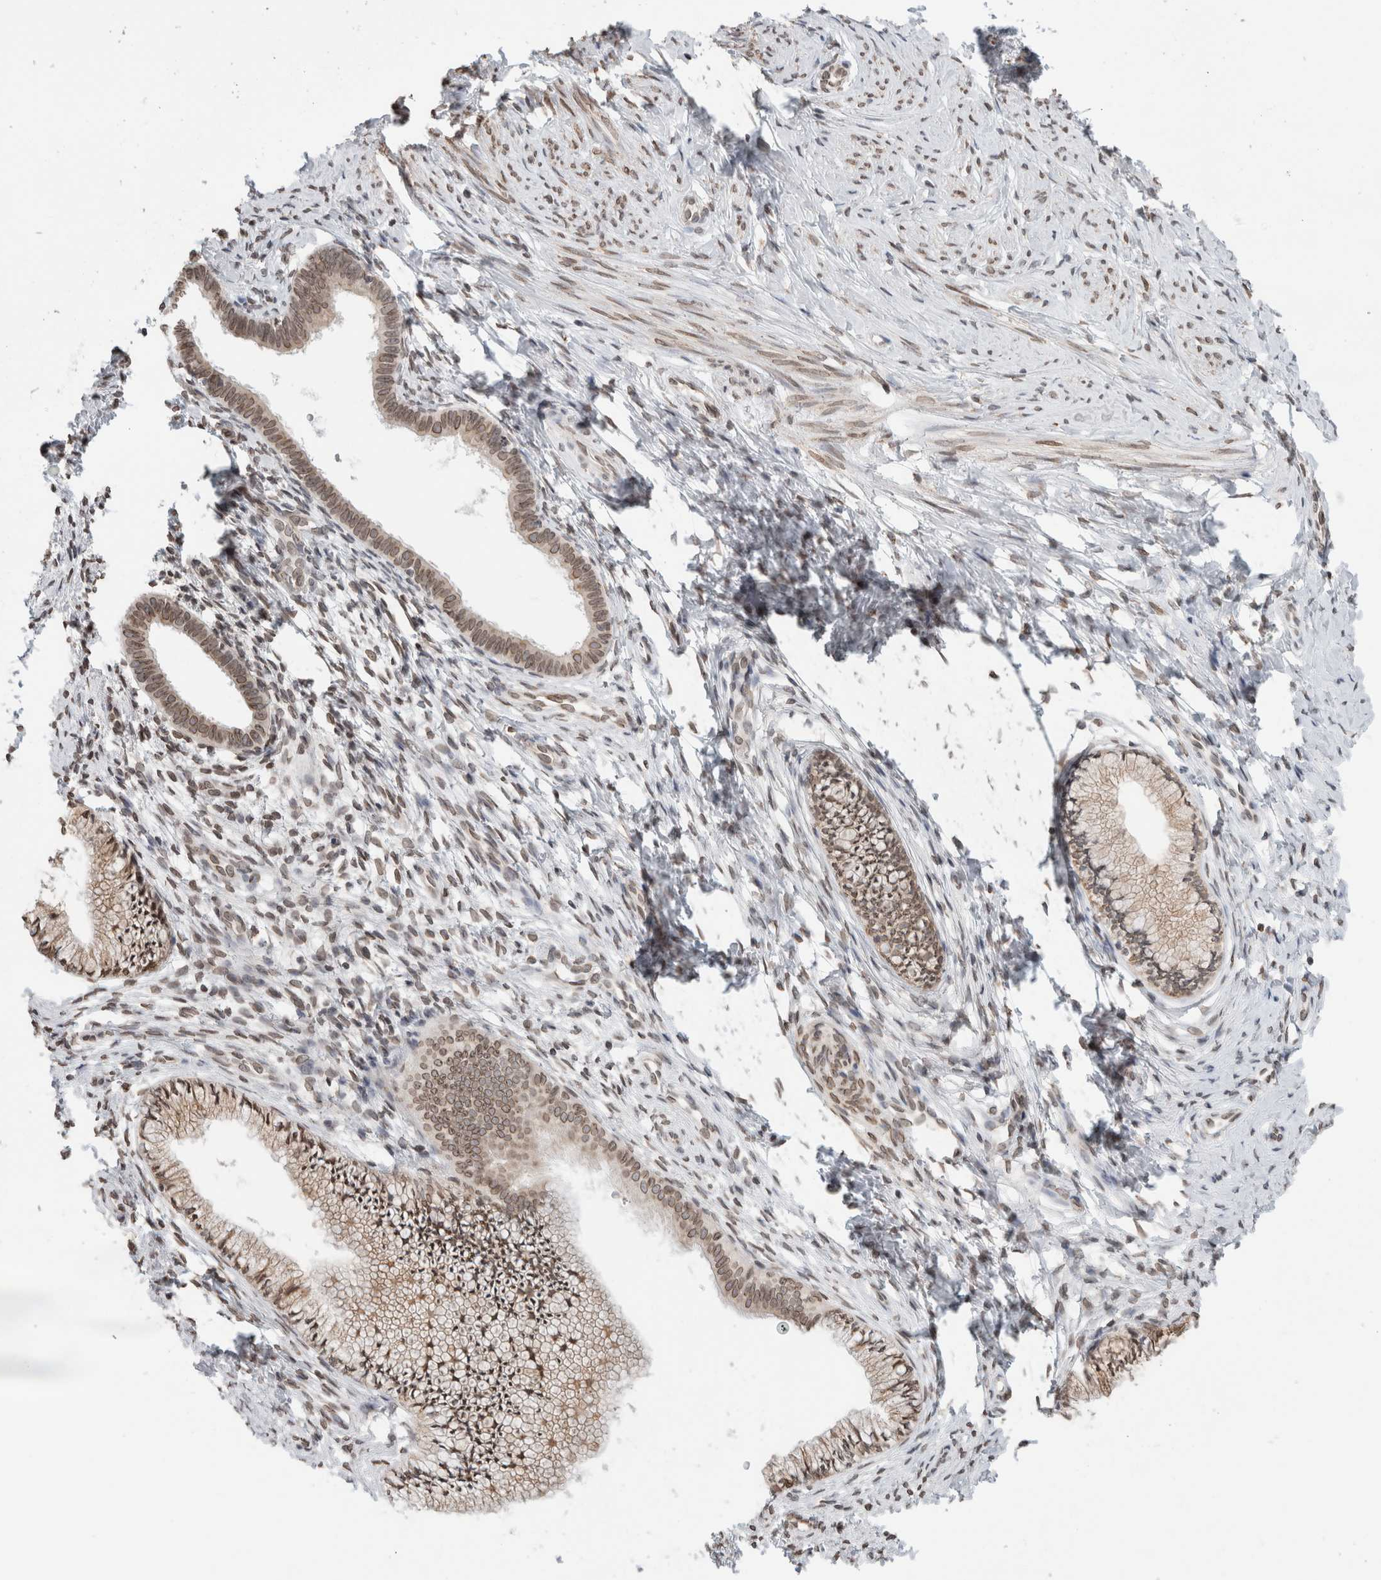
{"staining": {"intensity": "moderate", "quantity": ">75%", "location": "cytoplasmic/membranous,nuclear"}, "tissue": "cervix", "cell_type": "Glandular cells", "image_type": "normal", "snomed": [{"axis": "morphology", "description": "Normal tissue, NOS"}, {"axis": "topography", "description": "Cervix"}], "caption": "High-magnification brightfield microscopy of normal cervix stained with DAB (3,3'-diaminobenzidine) (brown) and counterstained with hematoxylin (blue). glandular cells exhibit moderate cytoplasmic/membranous,nuclear staining is present in about>75% of cells.", "gene": "RBMX2", "patient": {"sex": "female", "age": 36}}